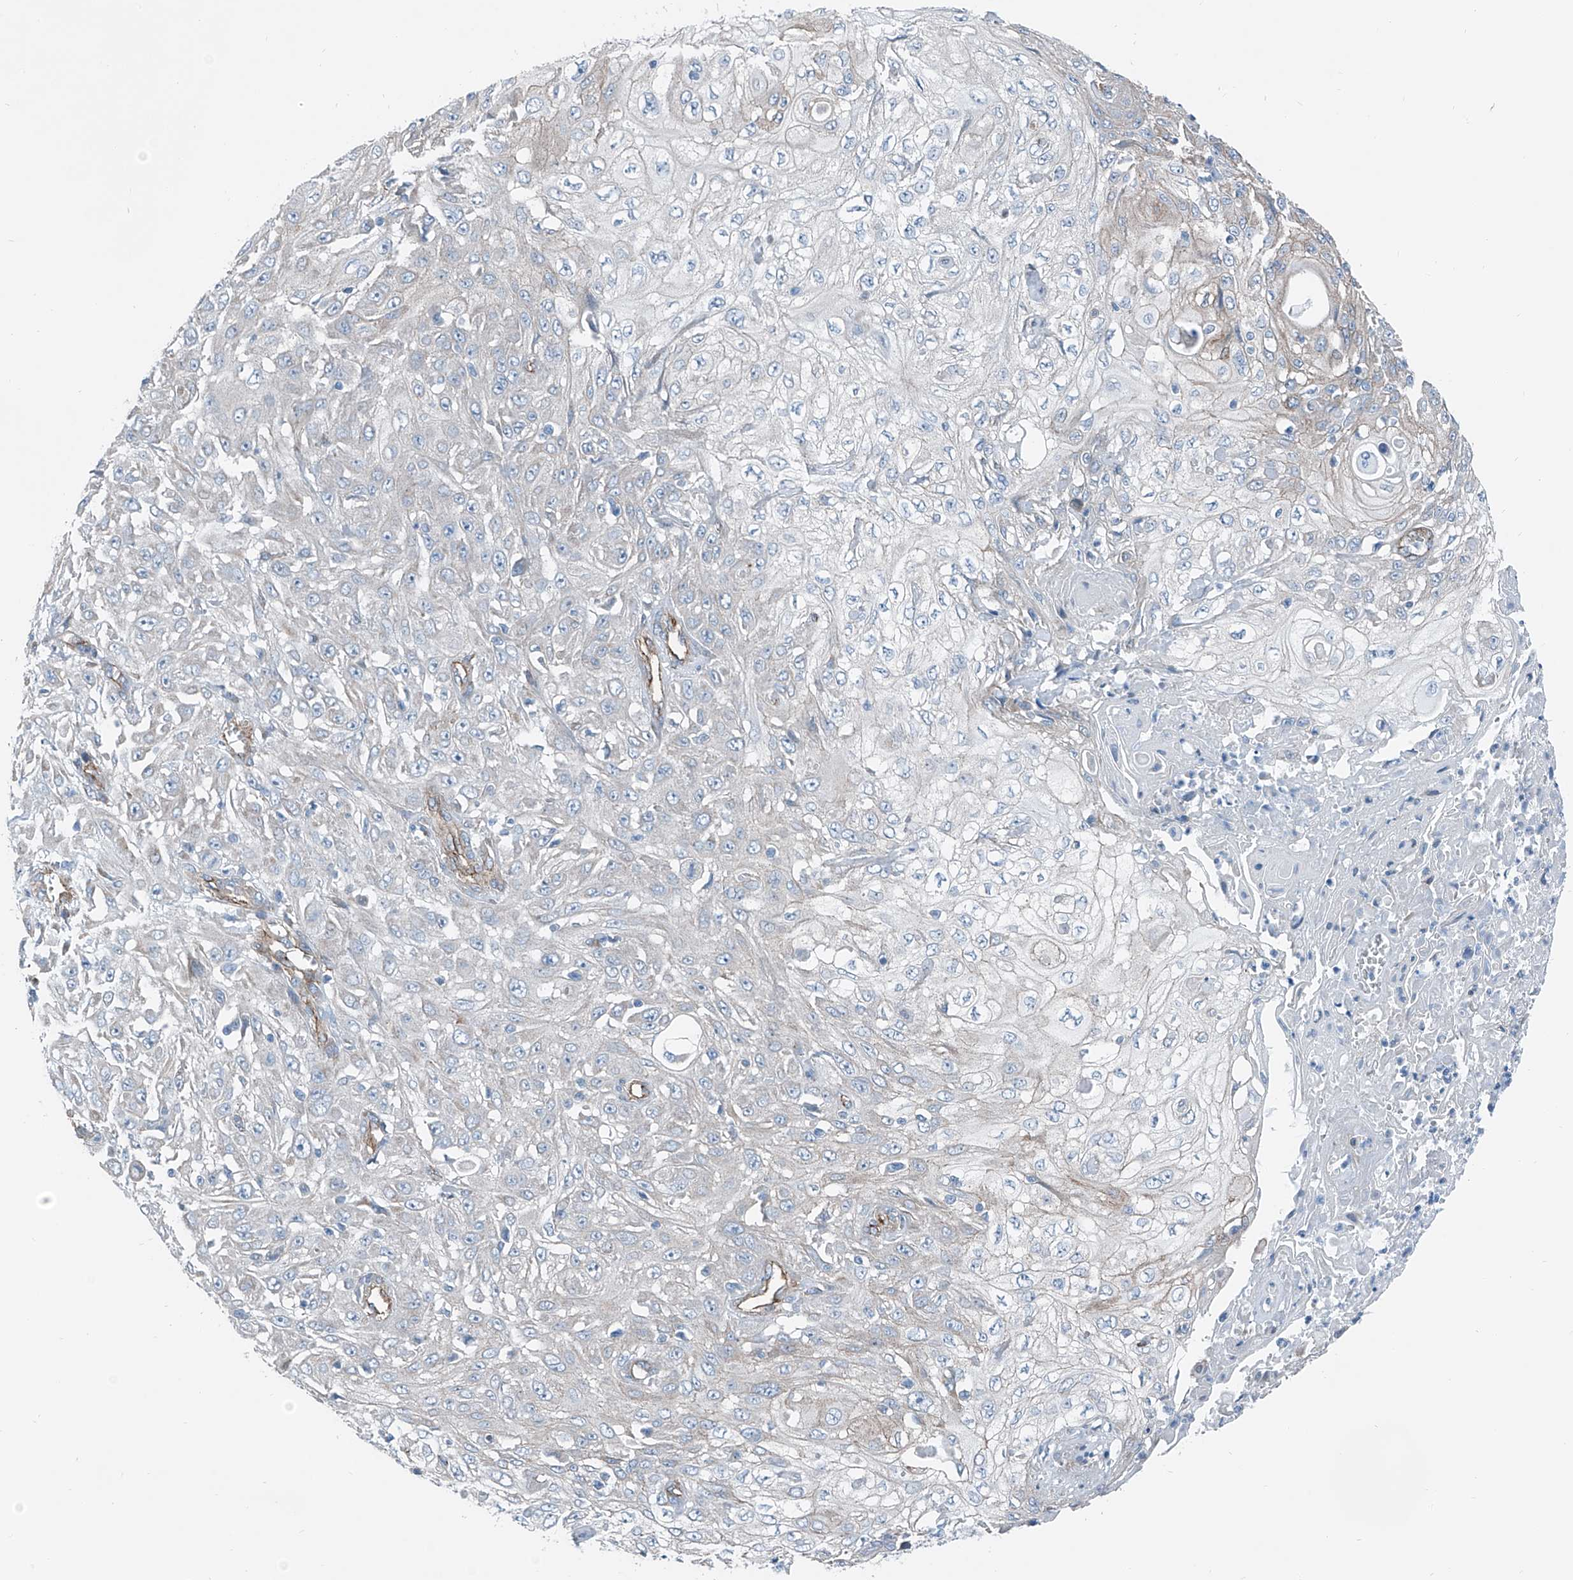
{"staining": {"intensity": "negative", "quantity": "none", "location": "none"}, "tissue": "skin cancer", "cell_type": "Tumor cells", "image_type": "cancer", "snomed": [{"axis": "morphology", "description": "Squamous cell carcinoma, NOS"}, {"axis": "morphology", "description": "Squamous cell carcinoma, metastatic, NOS"}, {"axis": "topography", "description": "Skin"}, {"axis": "topography", "description": "Lymph node"}], "caption": "Tumor cells are negative for brown protein staining in skin cancer (squamous cell carcinoma).", "gene": "THEMIS2", "patient": {"sex": "male", "age": 75}}